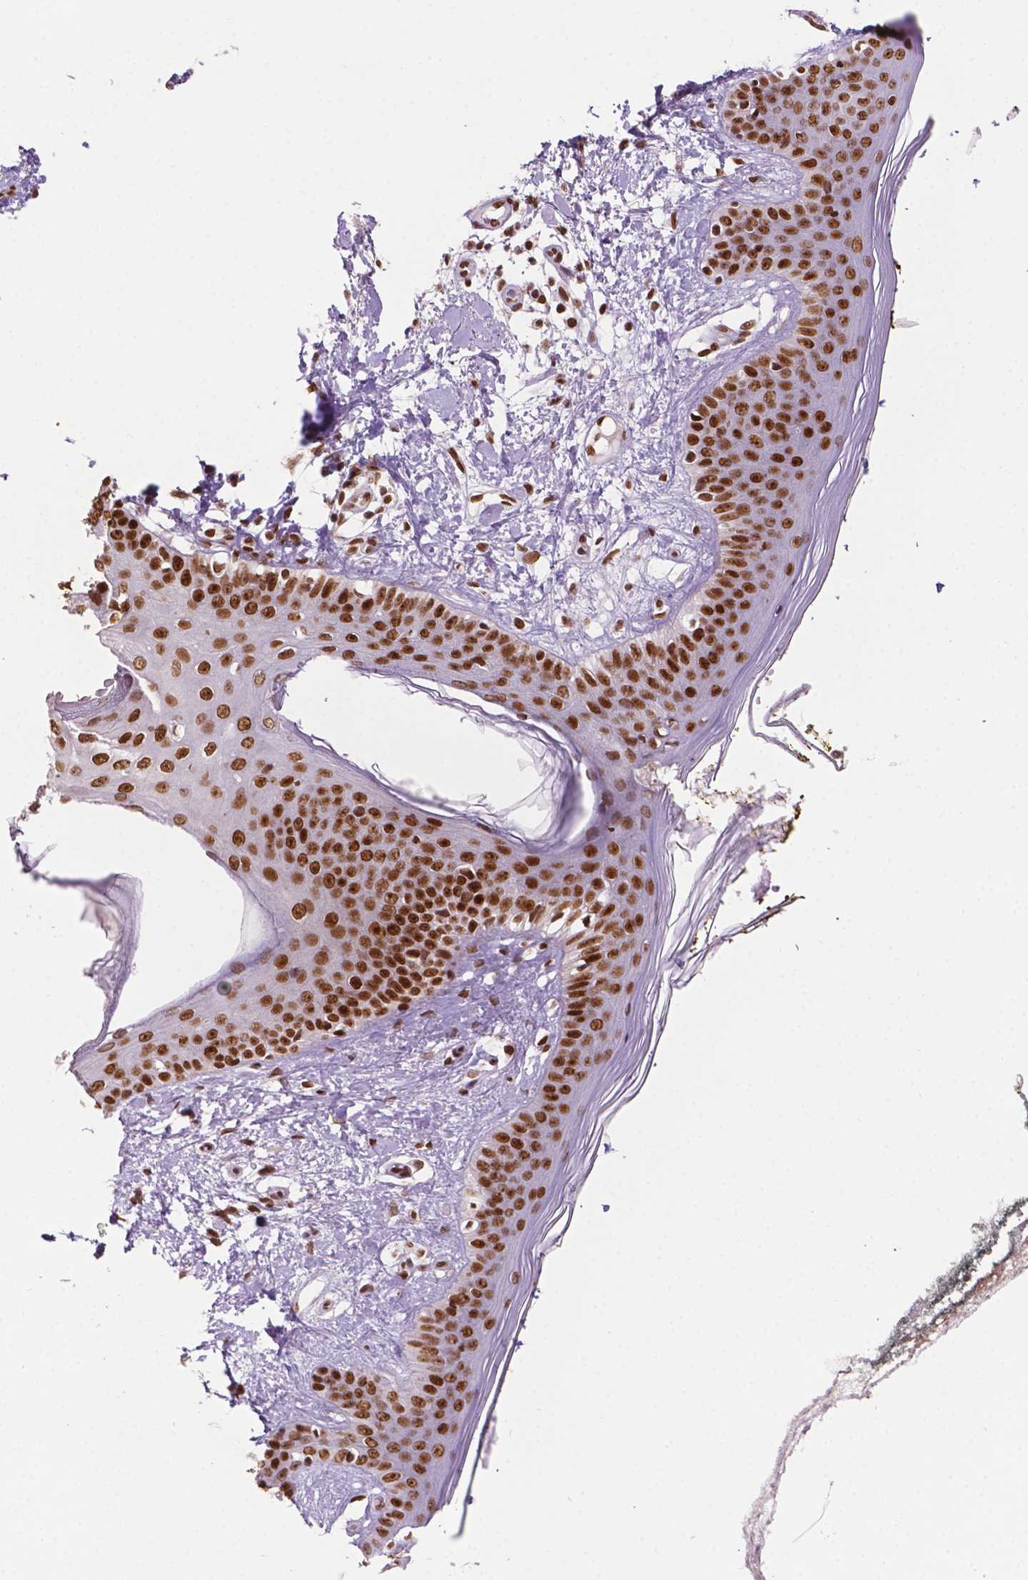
{"staining": {"intensity": "moderate", "quantity": ">75%", "location": "nuclear"}, "tissue": "skin", "cell_type": "Fibroblasts", "image_type": "normal", "snomed": [{"axis": "morphology", "description": "Normal tissue, NOS"}, {"axis": "topography", "description": "Skin"}], "caption": "IHC staining of normal skin, which demonstrates medium levels of moderate nuclear expression in approximately >75% of fibroblasts indicating moderate nuclear protein staining. The staining was performed using DAB (brown) for protein detection and nuclei were counterstained in hematoxylin (blue).", "gene": "MLH1", "patient": {"sex": "female", "age": 34}}